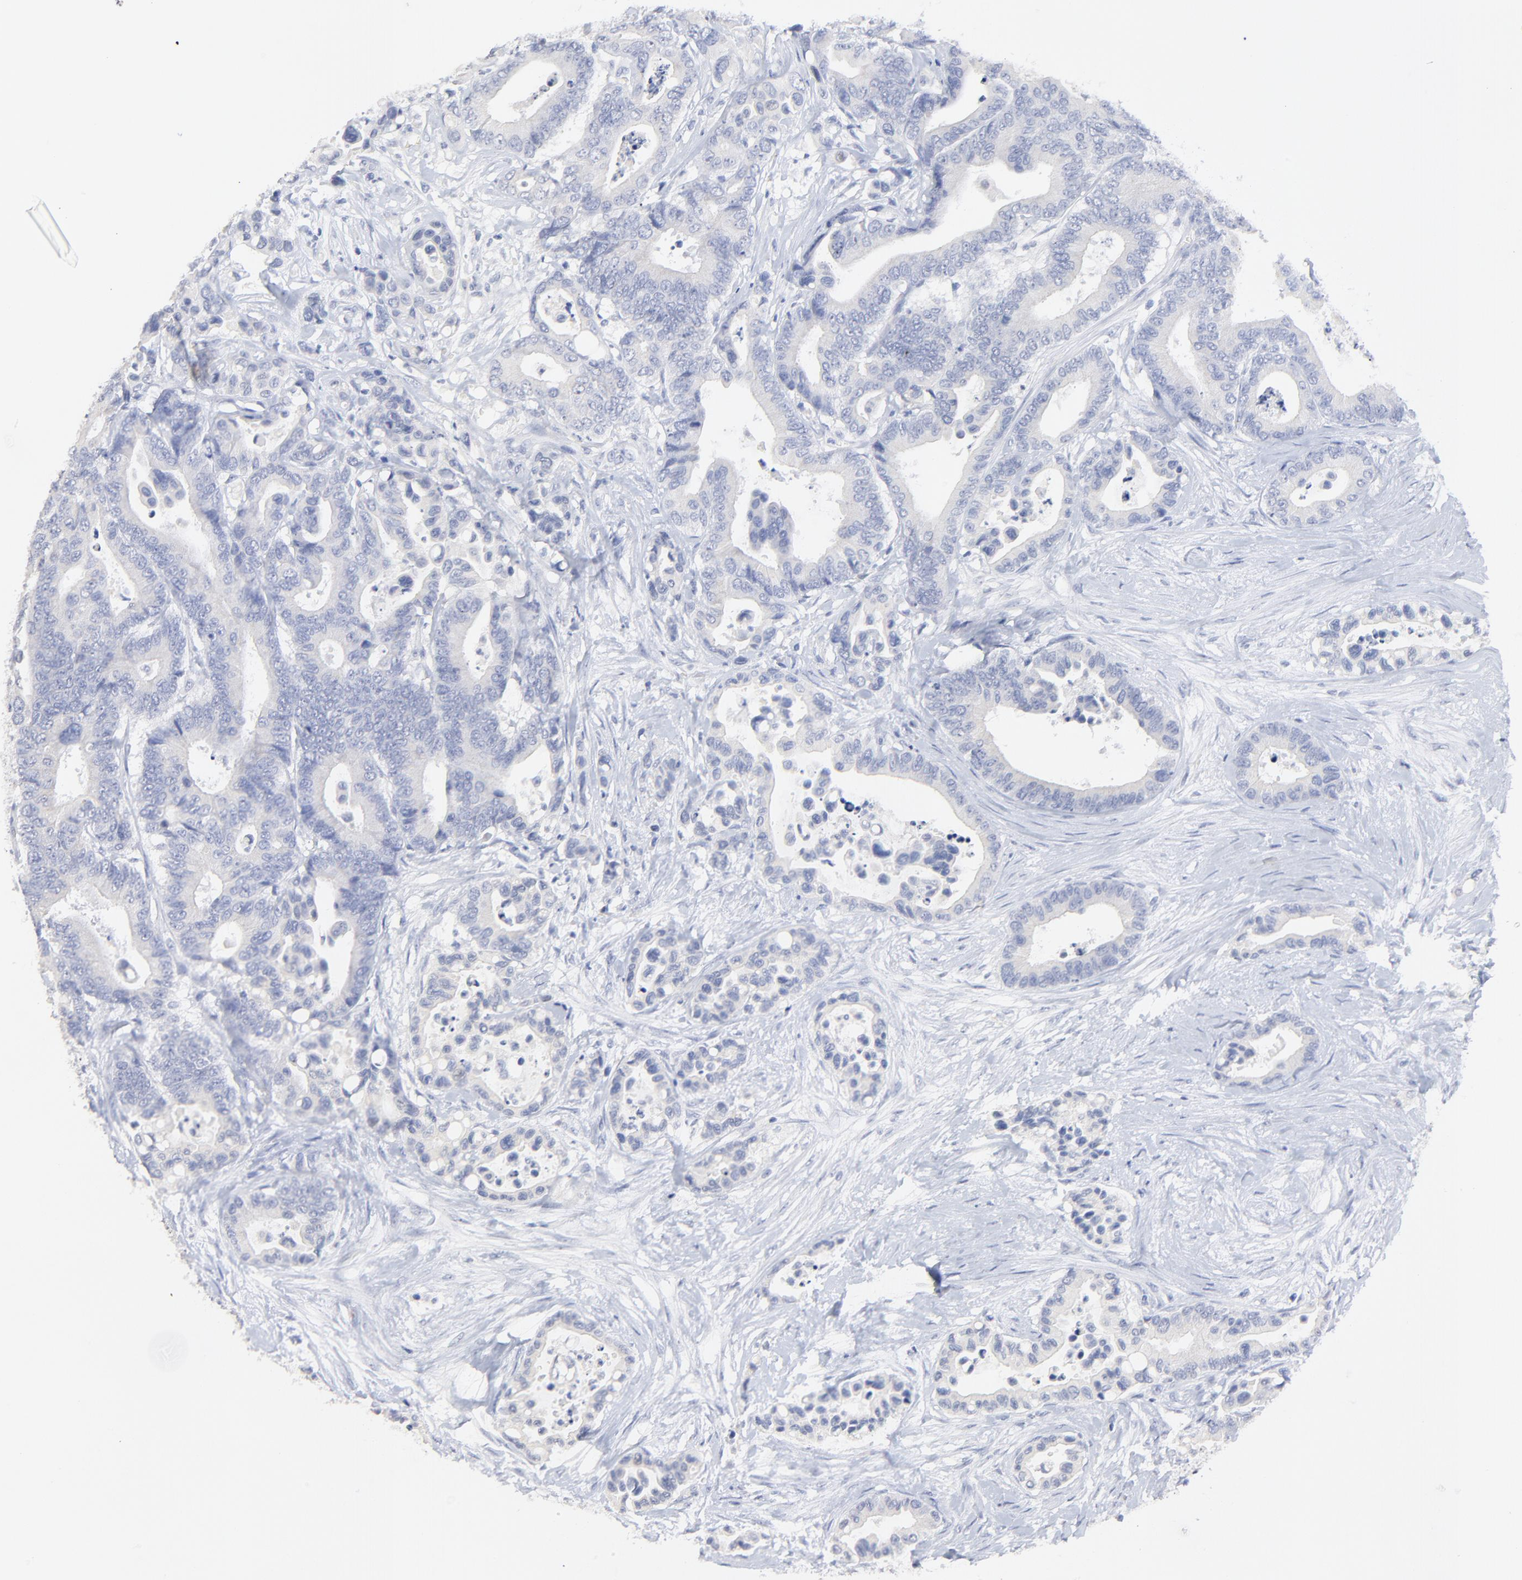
{"staining": {"intensity": "negative", "quantity": "none", "location": "none"}, "tissue": "colorectal cancer", "cell_type": "Tumor cells", "image_type": "cancer", "snomed": [{"axis": "morphology", "description": "Adenocarcinoma, NOS"}, {"axis": "topography", "description": "Colon"}], "caption": "DAB (3,3'-diaminobenzidine) immunohistochemical staining of adenocarcinoma (colorectal) exhibits no significant staining in tumor cells.", "gene": "SULT4A1", "patient": {"sex": "male", "age": 82}}